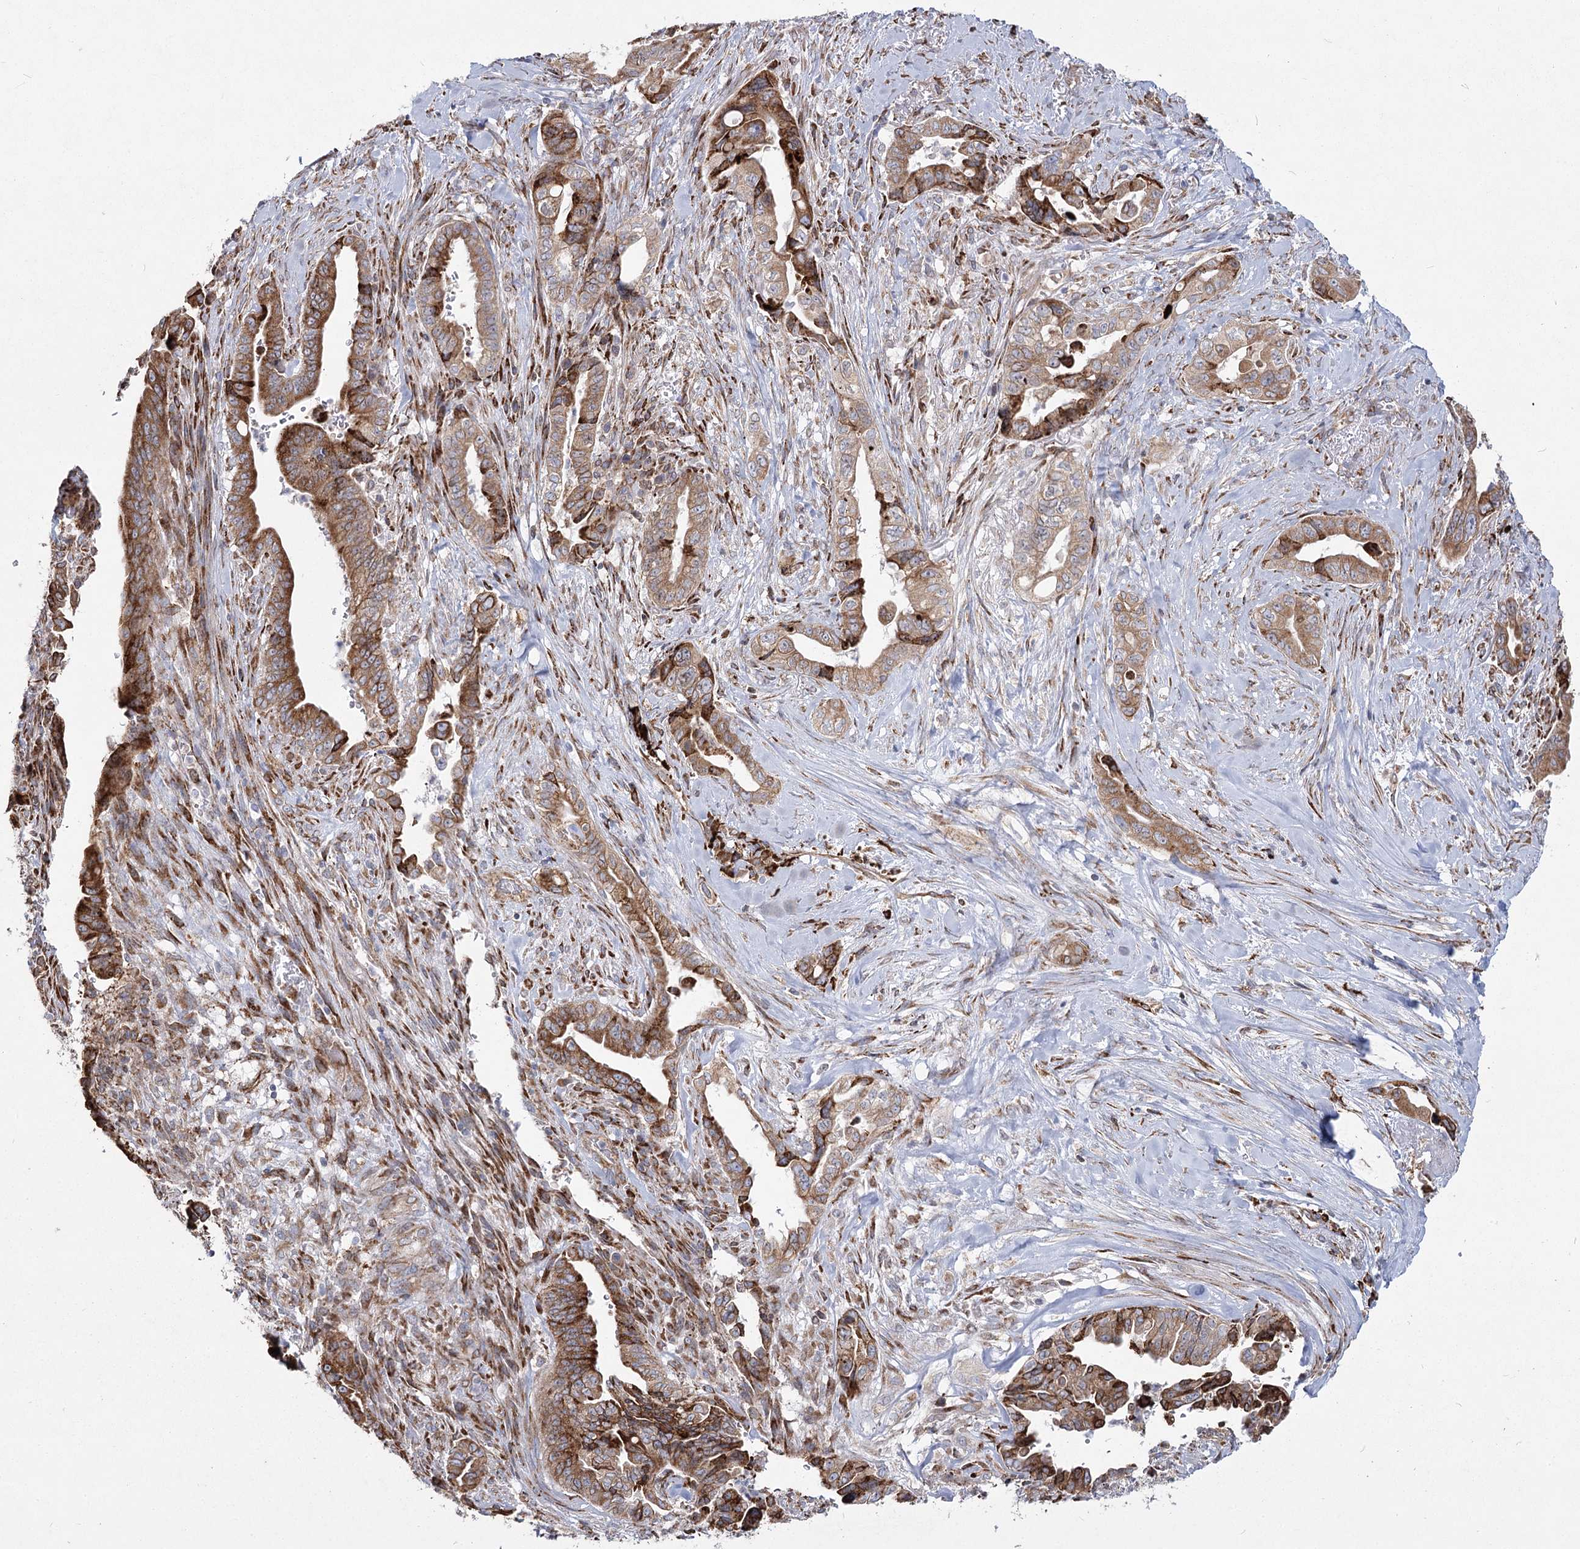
{"staining": {"intensity": "moderate", "quantity": ">75%", "location": "cytoplasmic/membranous"}, "tissue": "pancreatic cancer", "cell_type": "Tumor cells", "image_type": "cancer", "snomed": [{"axis": "morphology", "description": "Adenocarcinoma, NOS"}, {"axis": "topography", "description": "Pancreas"}], "caption": "Immunohistochemistry image of neoplastic tissue: pancreatic cancer stained using immunohistochemistry displays medium levels of moderate protein expression localized specifically in the cytoplasmic/membranous of tumor cells, appearing as a cytoplasmic/membranous brown color.", "gene": "NHLRC2", "patient": {"sex": "male", "age": 70}}